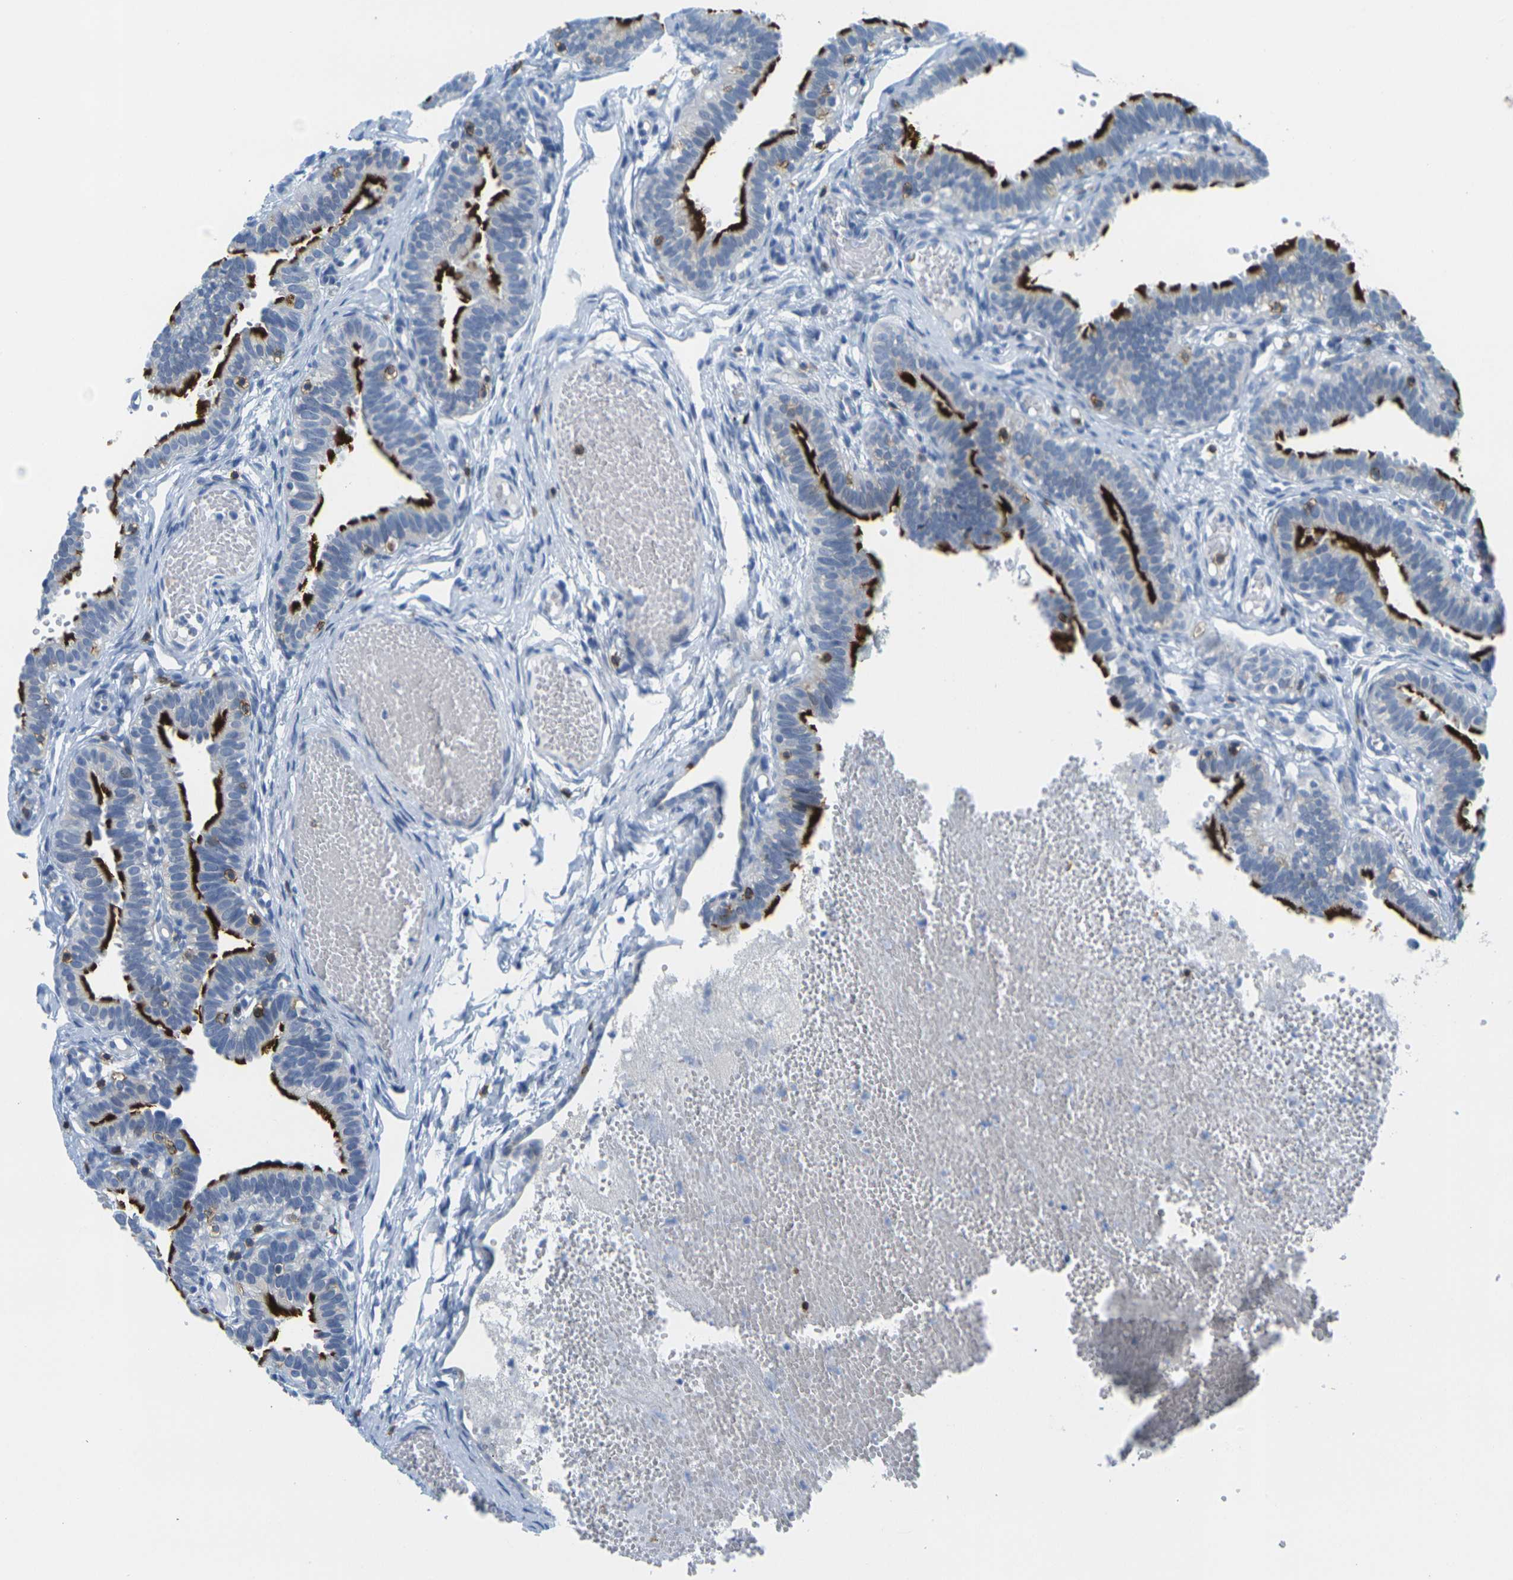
{"staining": {"intensity": "strong", "quantity": "25%-75%", "location": "cytoplasmic/membranous"}, "tissue": "fallopian tube", "cell_type": "Glandular cells", "image_type": "normal", "snomed": [{"axis": "morphology", "description": "Normal tissue, NOS"}, {"axis": "topography", "description": "Fallopian tube"}, {"axis": "topography", "description": "Placenta"}], "caption": "This histopathology image shows immunohistochemistry (IHC) staining of benign human fallopian tube, with high strong cytoplasmic/membranous expression in about 25%-75% of glandular cells.", "gene": "CD3D", "patient": {"sex": "female", "age": 34}}